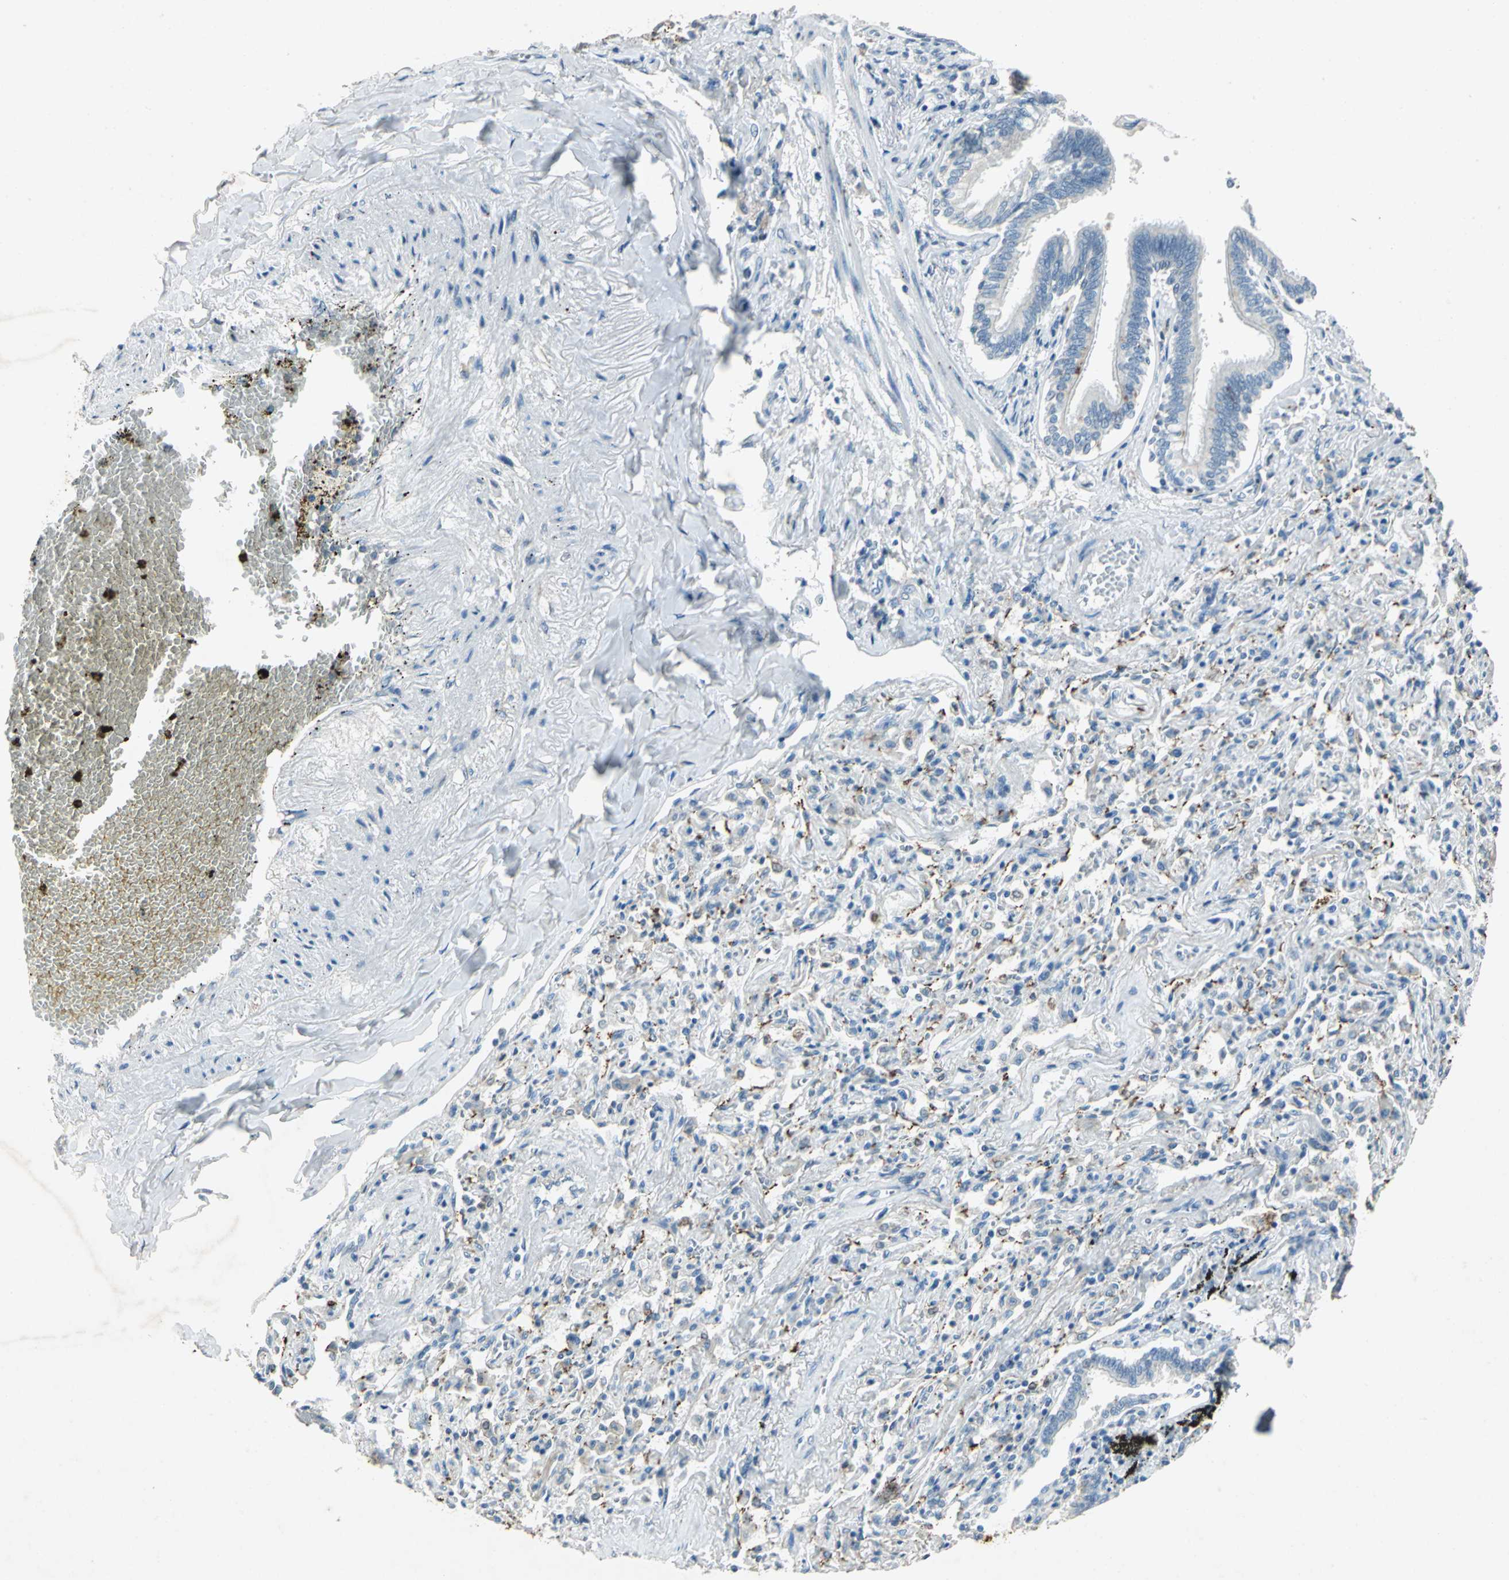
{"staining": {"intensity": "strong", "quantity": ">75%", "location": "cytoplasmic/membranous"}, "tissue": "bronchus", "cell_type": "Respiratory epithelial cells", "image_type": "normal", "snomed": [{"axis": "morphology", "description": "Normal tissue, NOS"}, {"axis": "topography", "description": "Lung"}], "caption": "Bronchus stained with DAB IHC demonstrates high levels of strong cytoplasmic/membranous positivity in about >75% of respiratory epithelial cells. Nuclei are stained in blue.", "gene": "CAMK2B", "patient": {"sex": "male", "age": 64}}